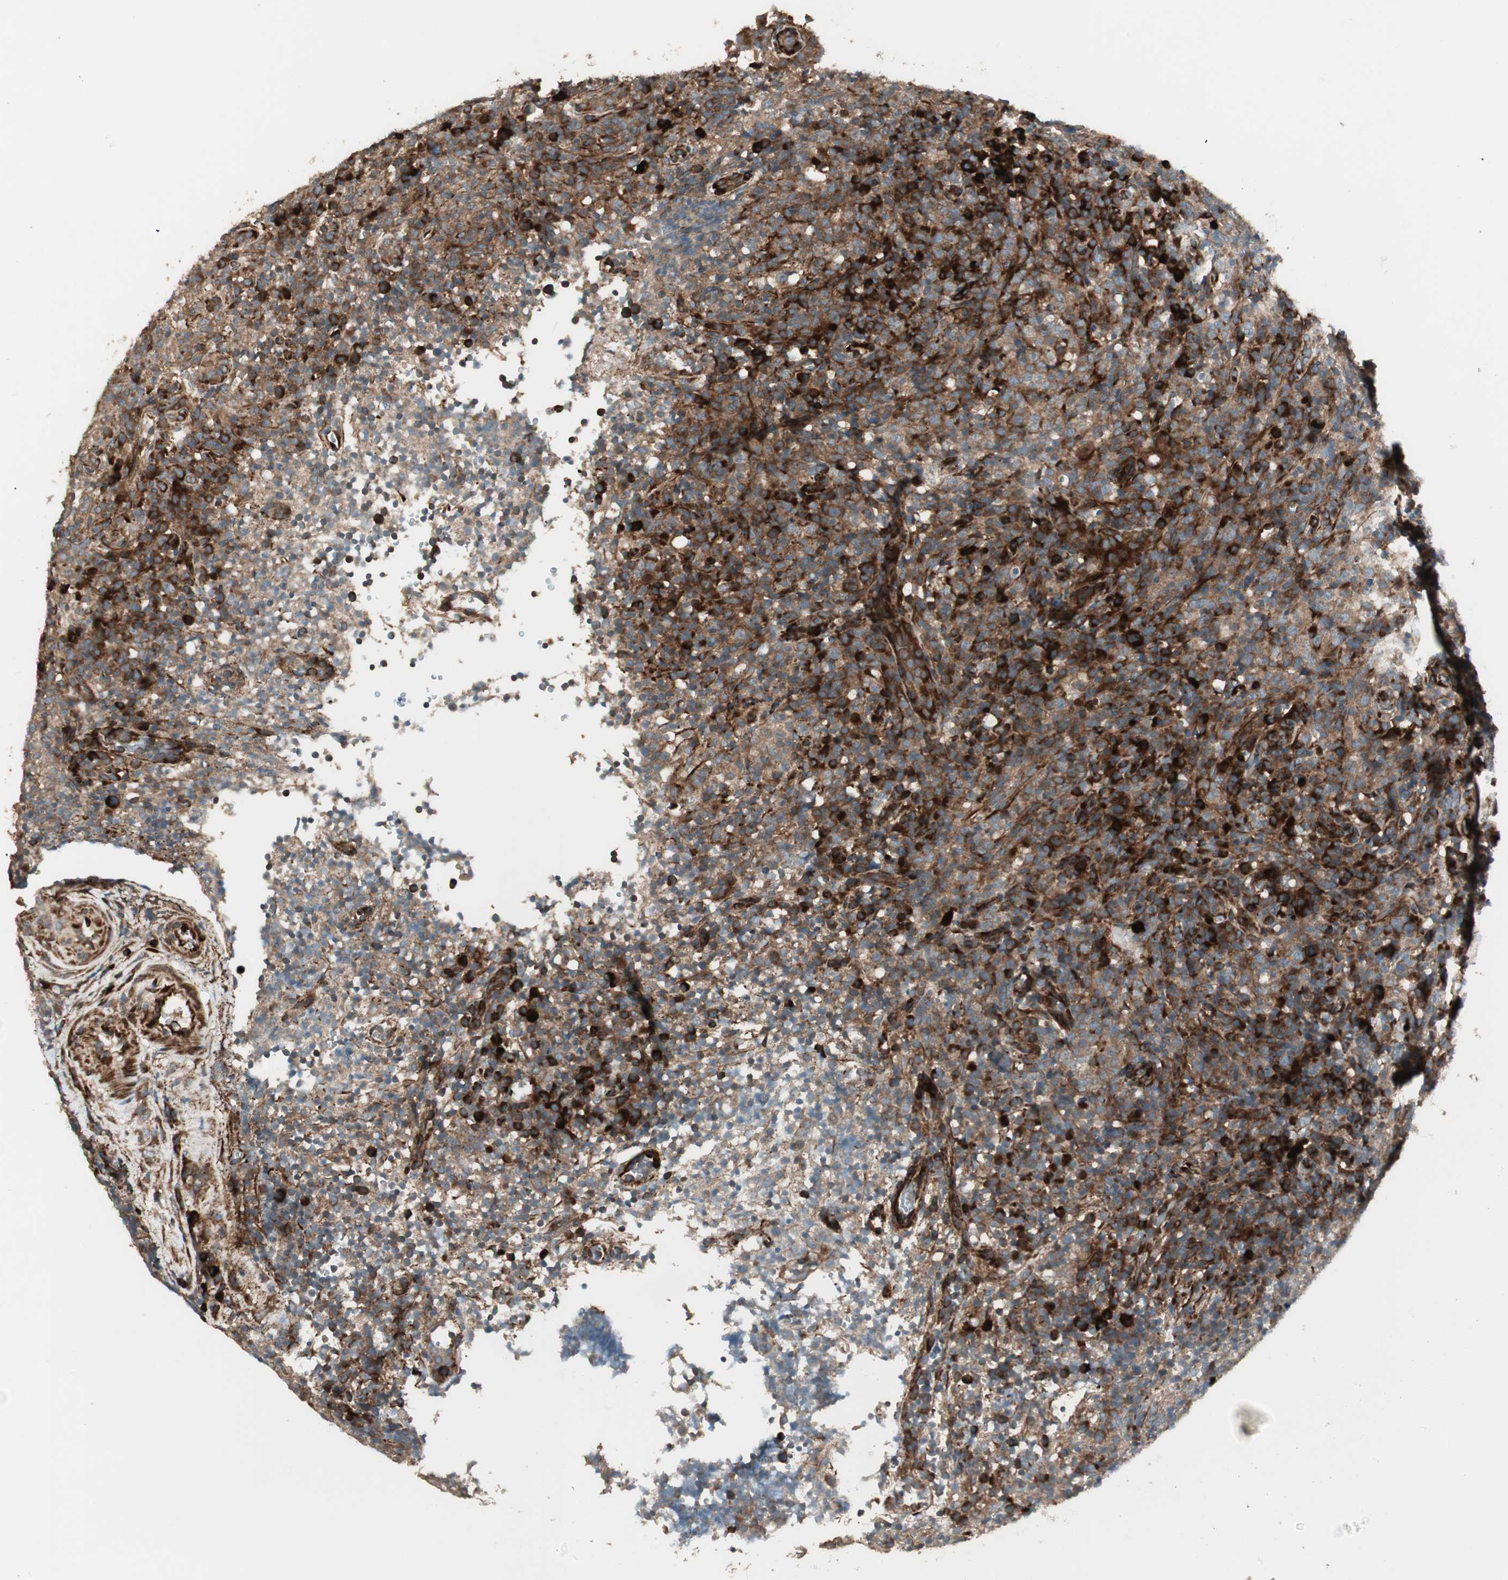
{"staining": {"intensity": "strong", "quantity": ">75%", "location": "cytoplasmic/membranous"}, "tissue": "lymphoma", "cell_type": "Tumor cells", "image_type": "cancer", "snomed": [{"axis": "morphology", "description": "Malignant lymphoma, non-Hodgkin's type, High grade"}, {"axis": "topography", "description": "Lymph node"}], "caption": "Immunohistochemical staining of lymphoma exhibits strong cytoplasmic/membranous protein staining in about >75% of tumor cells.", "gene": "PPP2R5E", "patient": {"sex": "female", "age": 76}}